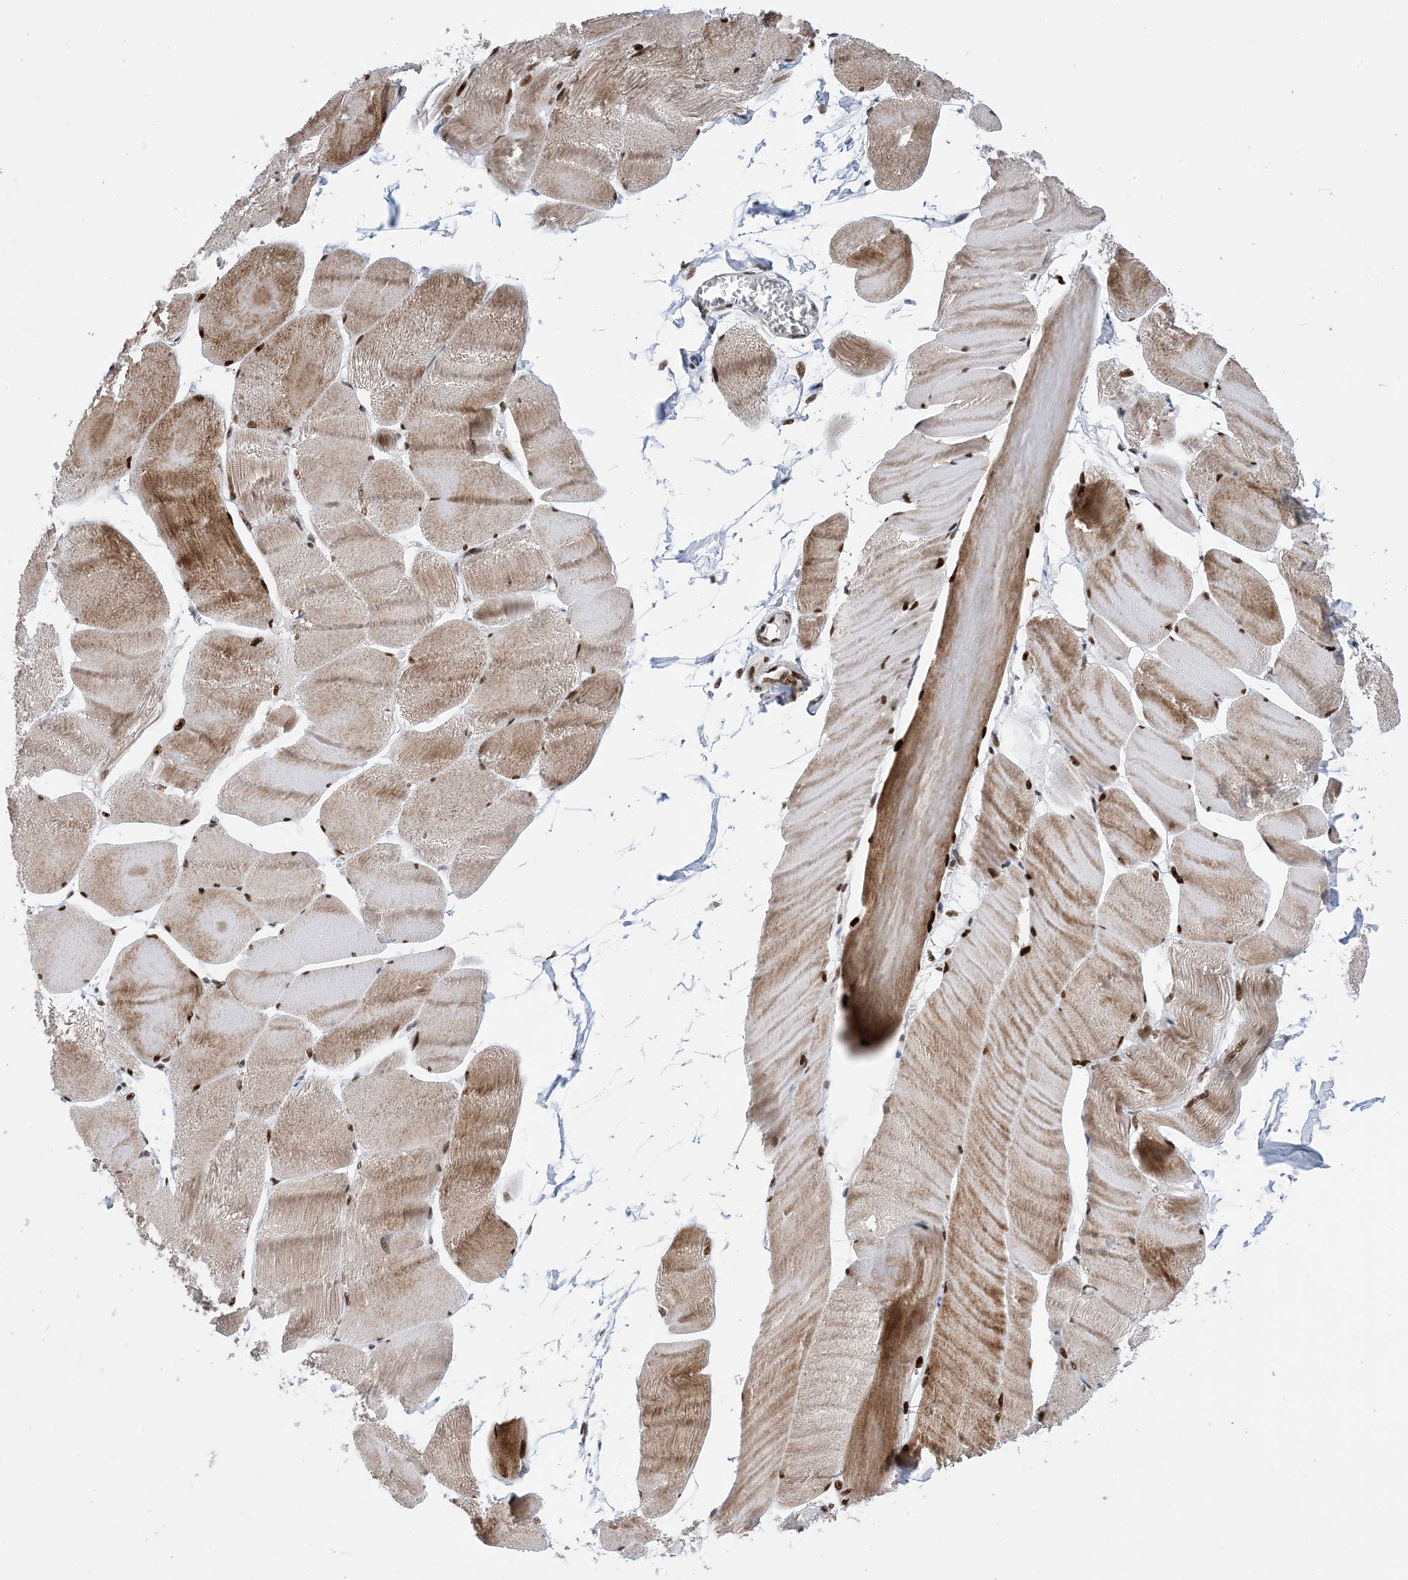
{"staining": {"intensity": "strong", "quantity": ">75%", "location": "cytoplasmic/membranous,nuclear"}, "tissue": "skeletal muscle", "cell_type": "Myocytes", "image_type": "normal", "snomed": [{"axis": "morphology", "description": "Normal tissue, NOS"}, {"axis": "morphology", "description": "Basal cell carcinoma"}, {"axis": "topography", "description": "Skeletal muscle"}], "caption": "High-power microscopy captured an immunohistochemistry photomicrograph of normal skeletal muscle, revealing strong cytoplasmic/membranous,nuclear staining in about >75% of myocytes.", "gene": "TSPYL1", "patient": {"sex": "female", "age": 64}}